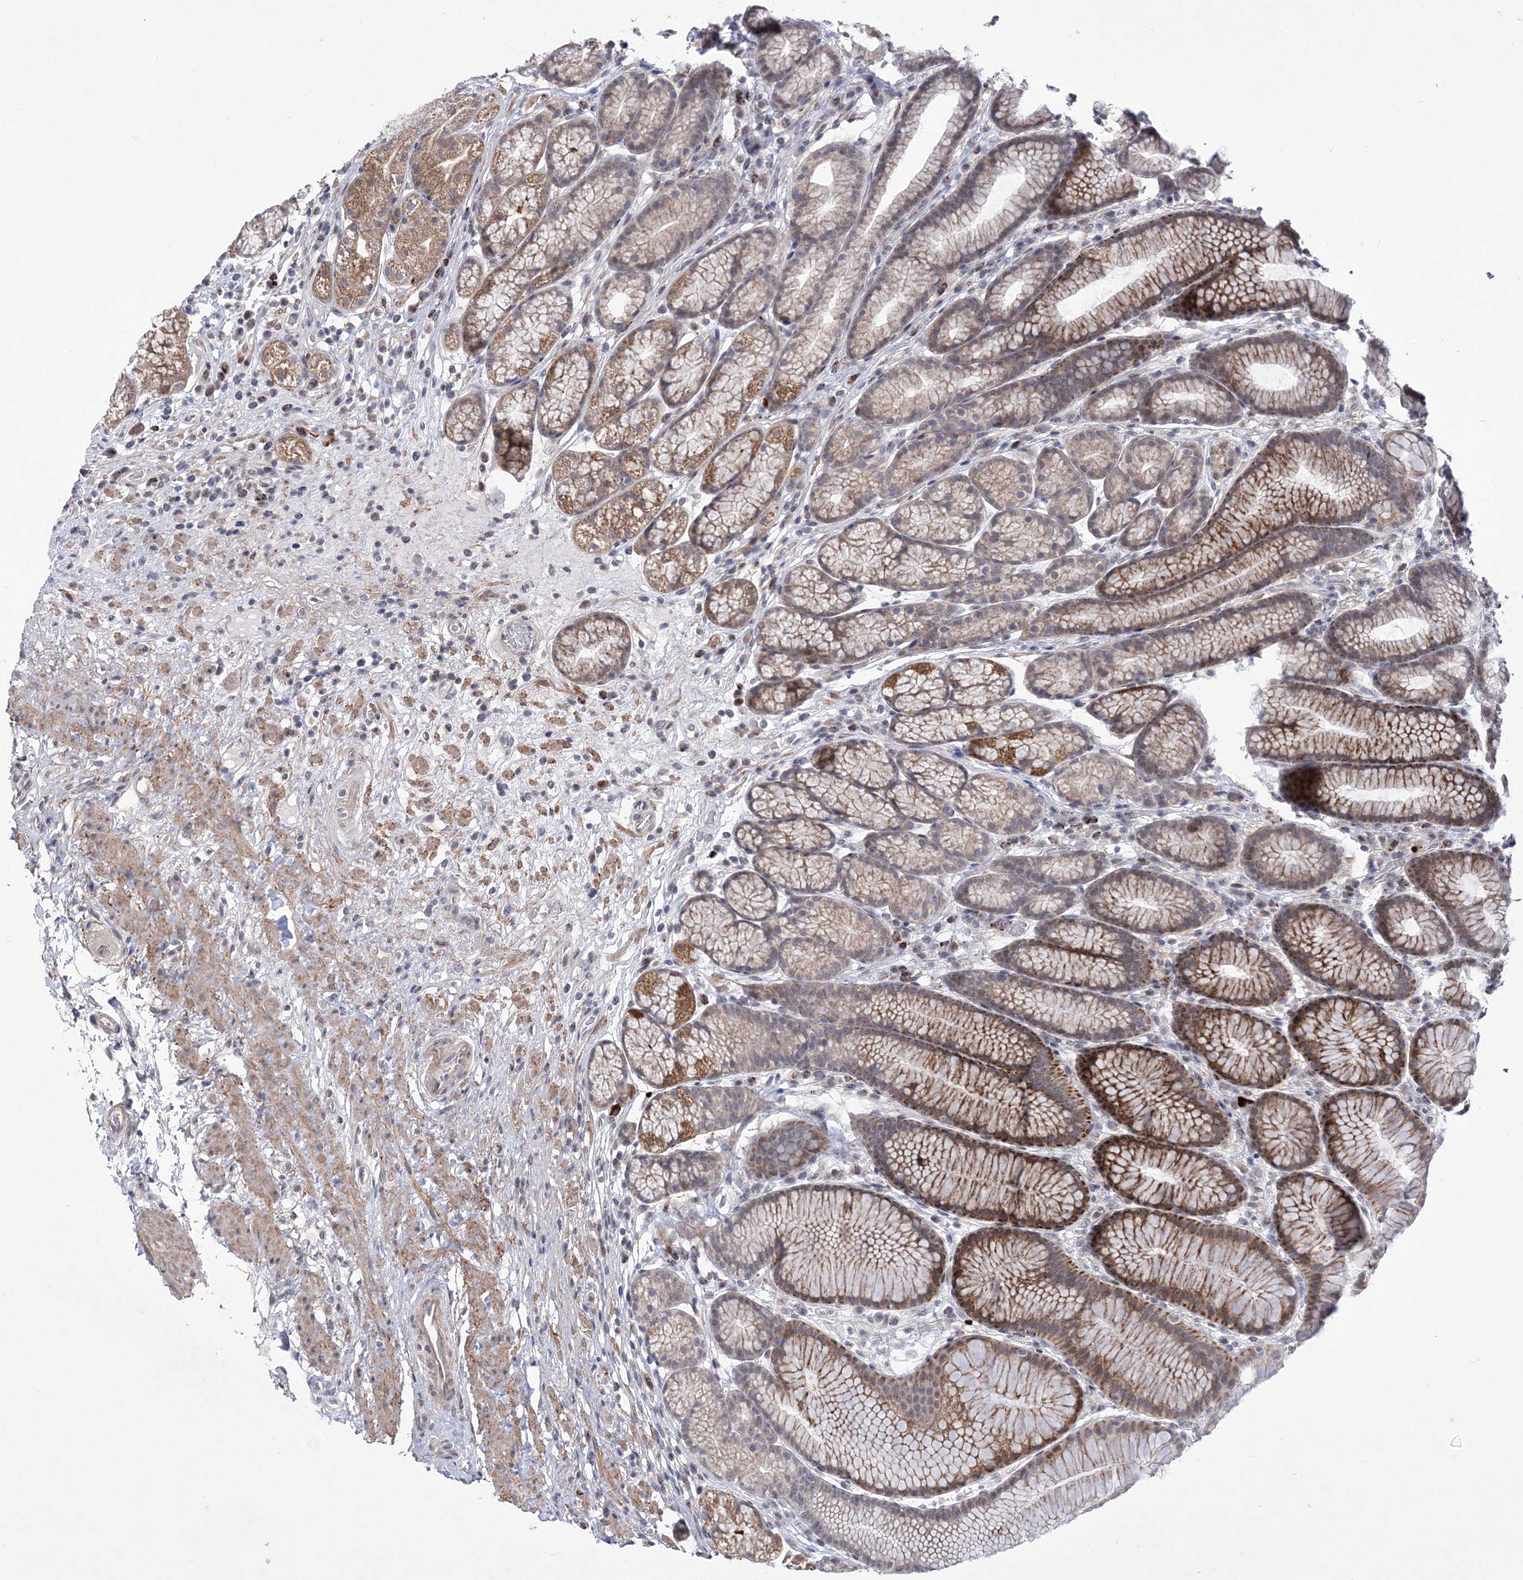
{"staining": {"intensity": "strong", "quantity": "25%-75%", "location": "cytoplasmic/membranous"}, "tissue": "stomach", "cell_type": "Glandular cells", "image_type": "normal", "snomed": [{"axis": "morphology", "description": "Normal tissue, NOS"}, {"axis": "topography", "description": "Stomach"}], "caption": "Immunohistochemistry (IHC) staining of benign stomach, which exhibits high levels of strong cytoplasmic/membranous expression in approximately 25%-75% of glandular cells indicating strong cytoplasmic/membranous protein staining. The staining was performed using DAB (3,3'-diaminobenzidine) (brown) for protein detection and nuclei were counterstained in hematoxylin (blue).", "gene": "BOD1L1", "patient": {"sex": "male", "age": 57}}